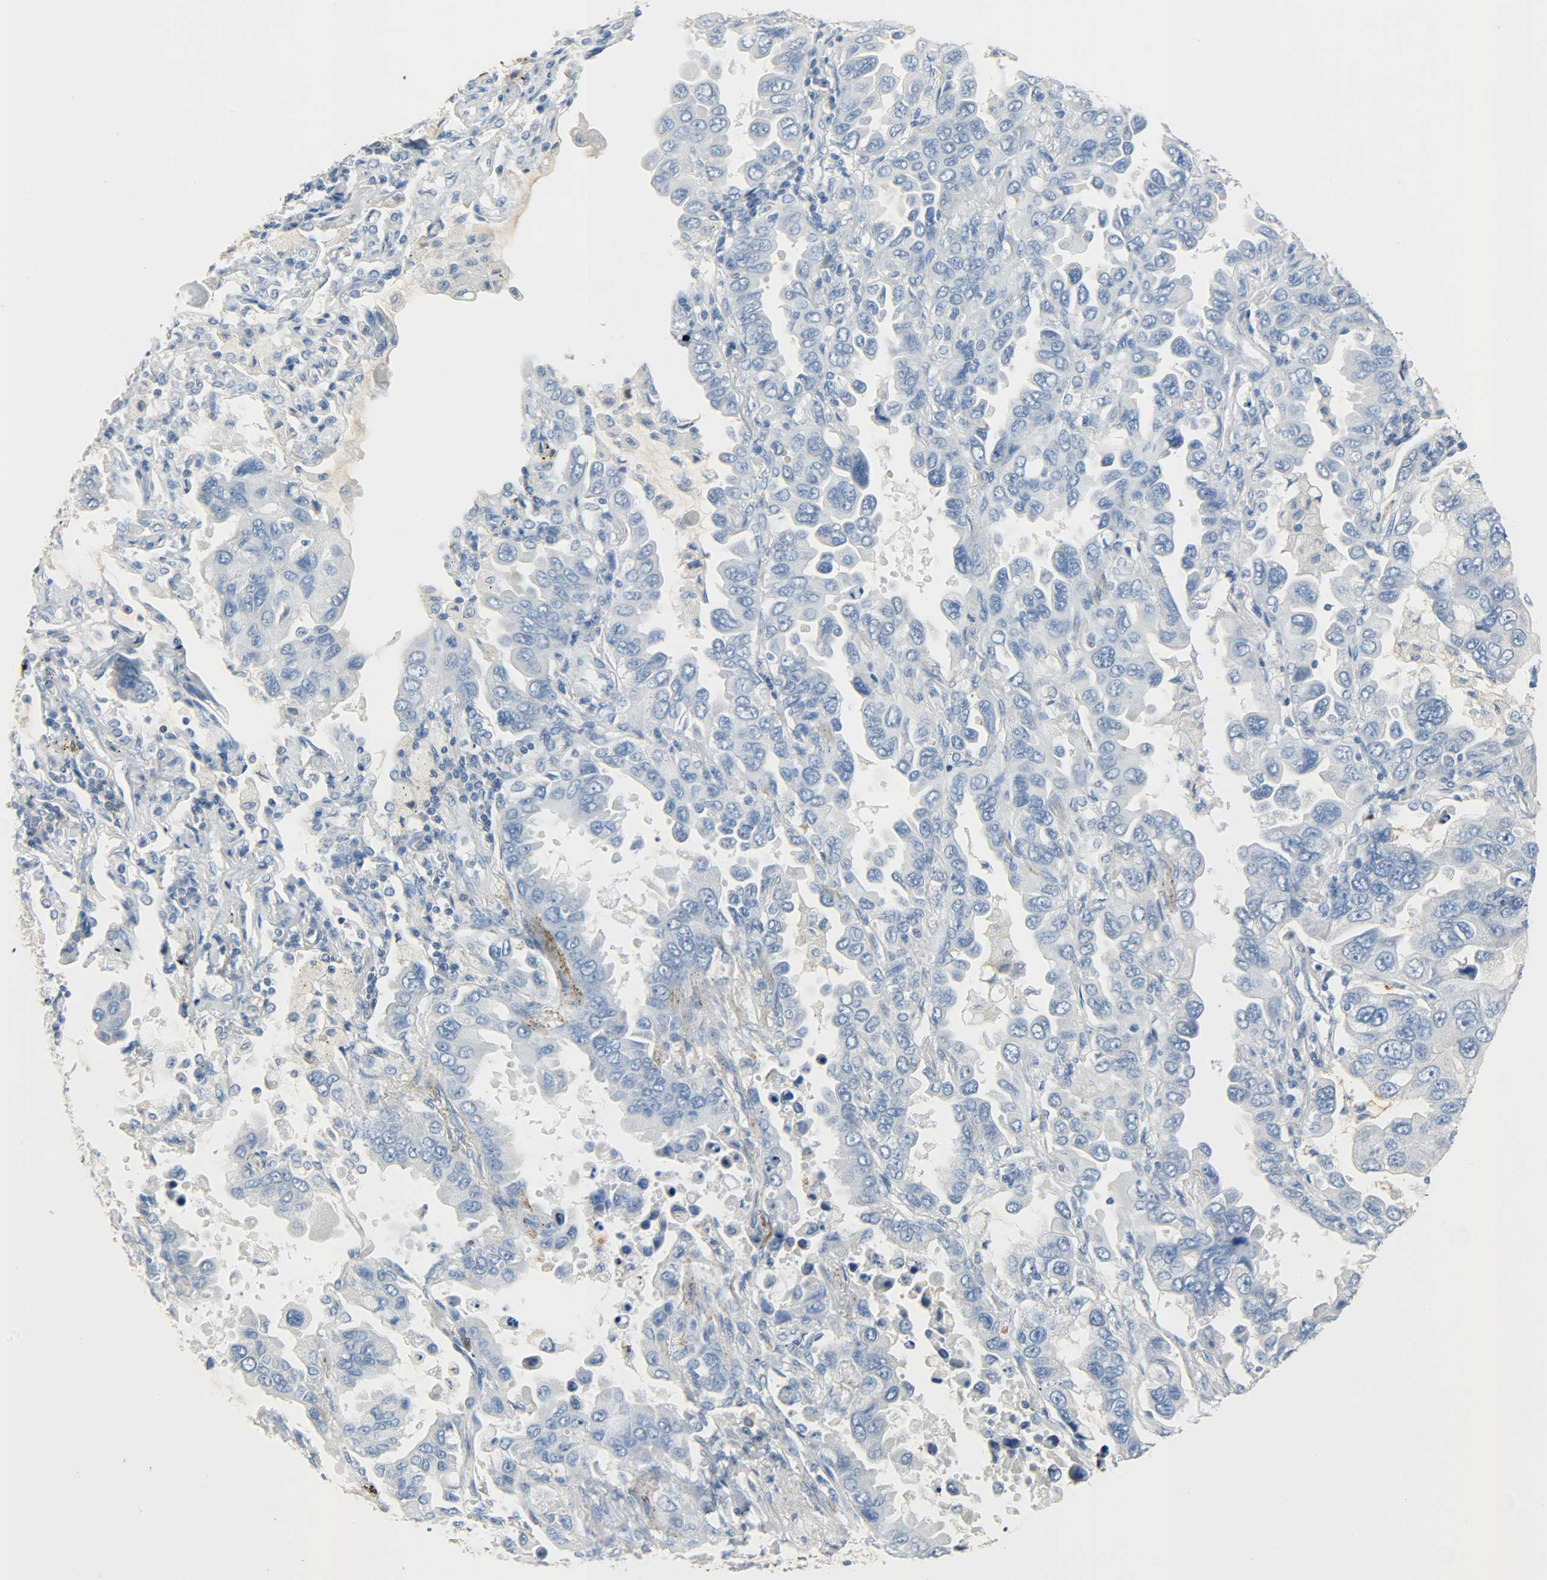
{"staining": {"intensity": "negative", "quantity": "none", "location": "none"}, "tissue": "lung cancer", "cell_type": "Tumor cells", "image_type": "cancer", "snomed": [{"axis": "morphology", "description": "Adenocarcinoma, NOS"}, {"axis": "topography", "description": "Lung"}], "caption": "Tumor cells are negative for brown protein staining in lung adenocarcinoma.", "gene": "CRP", "patient": {"sex": "male", "age": 64}}